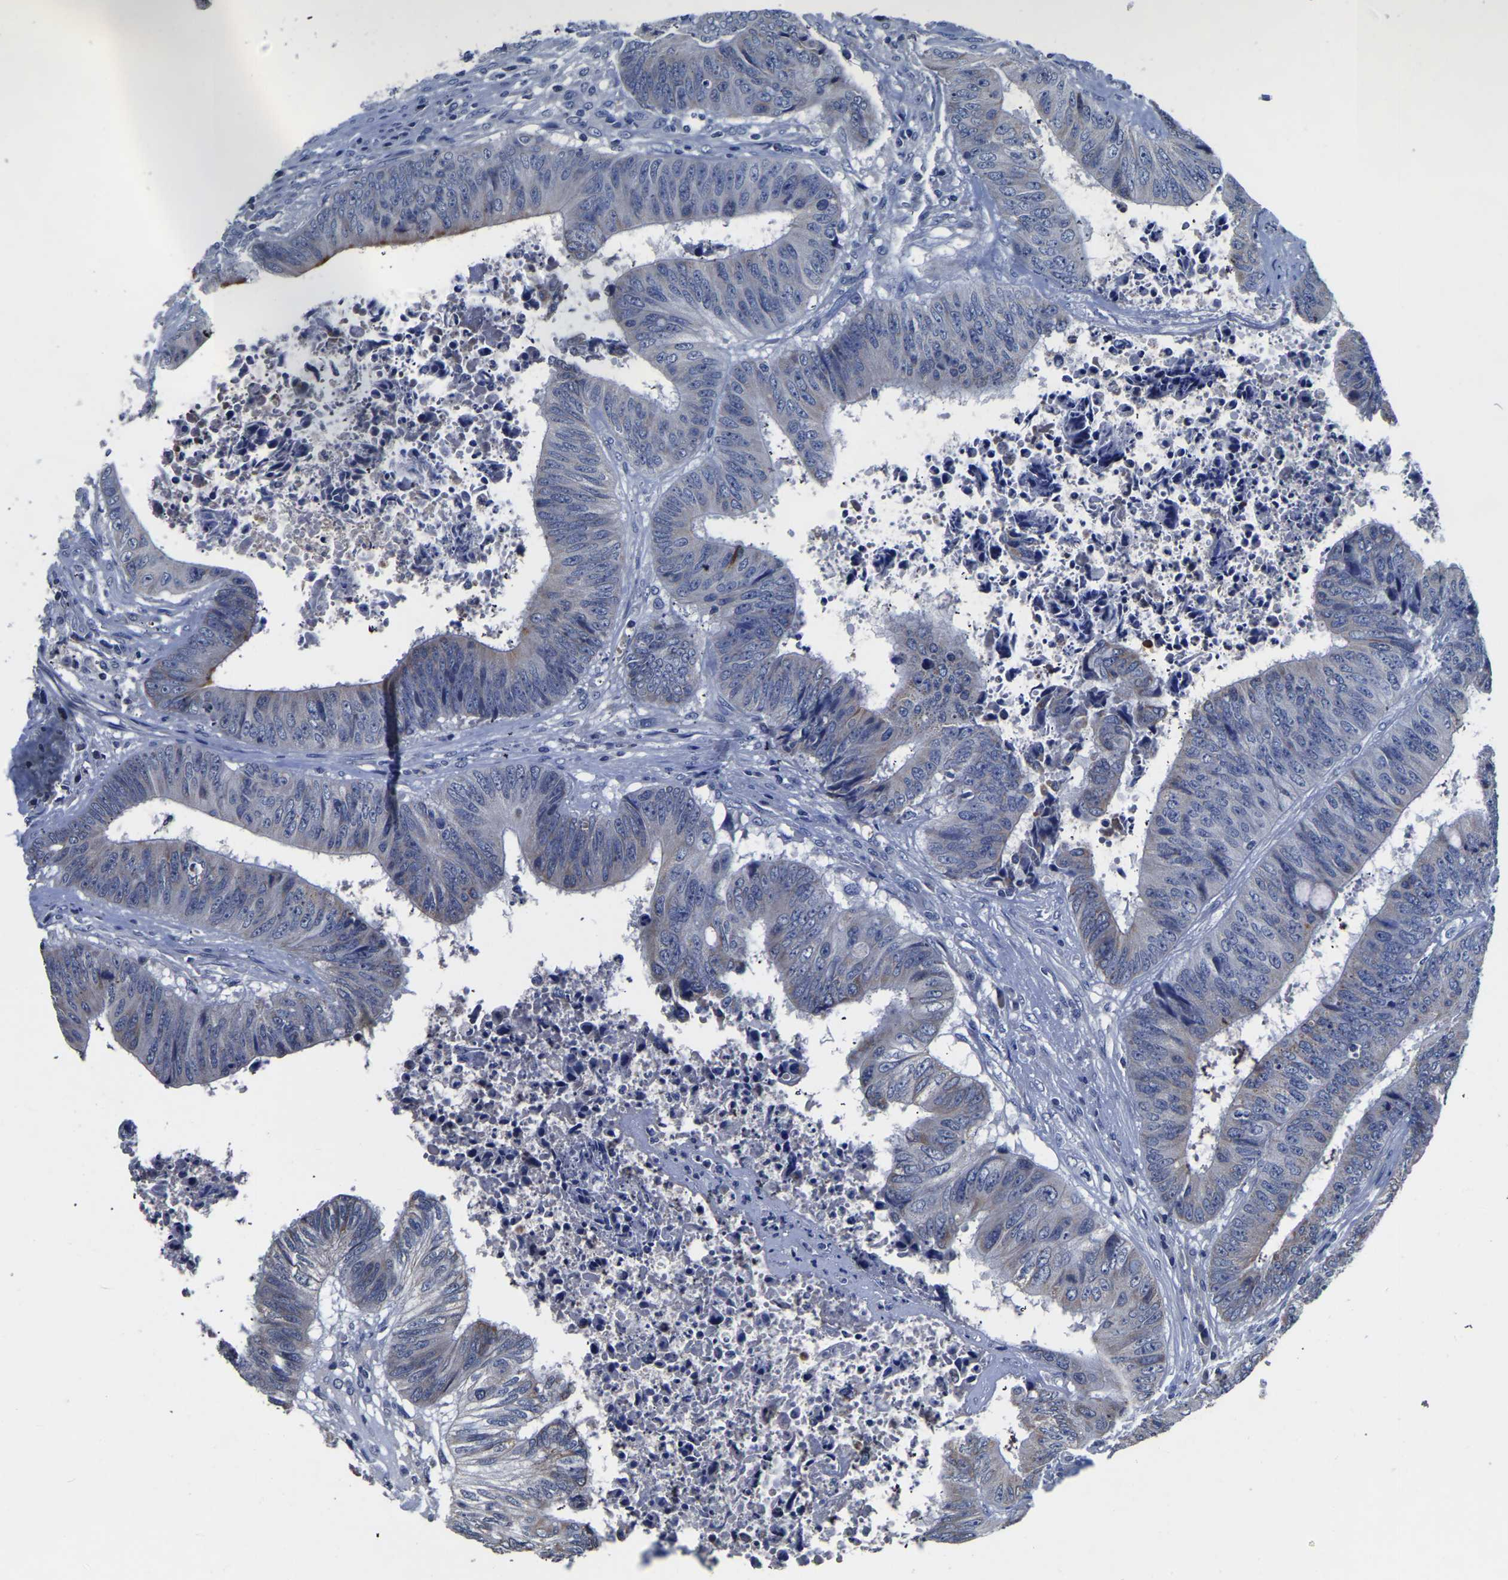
{"staining": {"intensity": "moderate", "quantity": "<25%", "location": "cytoplasmic/membranous"}, "tissue": "colorectal cancer", "cell_type": "Tumor cells", "image_type": "cancer", "snomed": [{"axis": "morphology", "description": "Adenocarcinoma, NOS"}, {"axis": "topography", "description": "Rectum"}], "caption": "Tumor cells exhibit low levels of moderate cytoplasmic/membranous expression in about <25% of cells in human colorectal cancer.", "gene": "FGD5", "patient": {"sex": "male", "age": 72}}